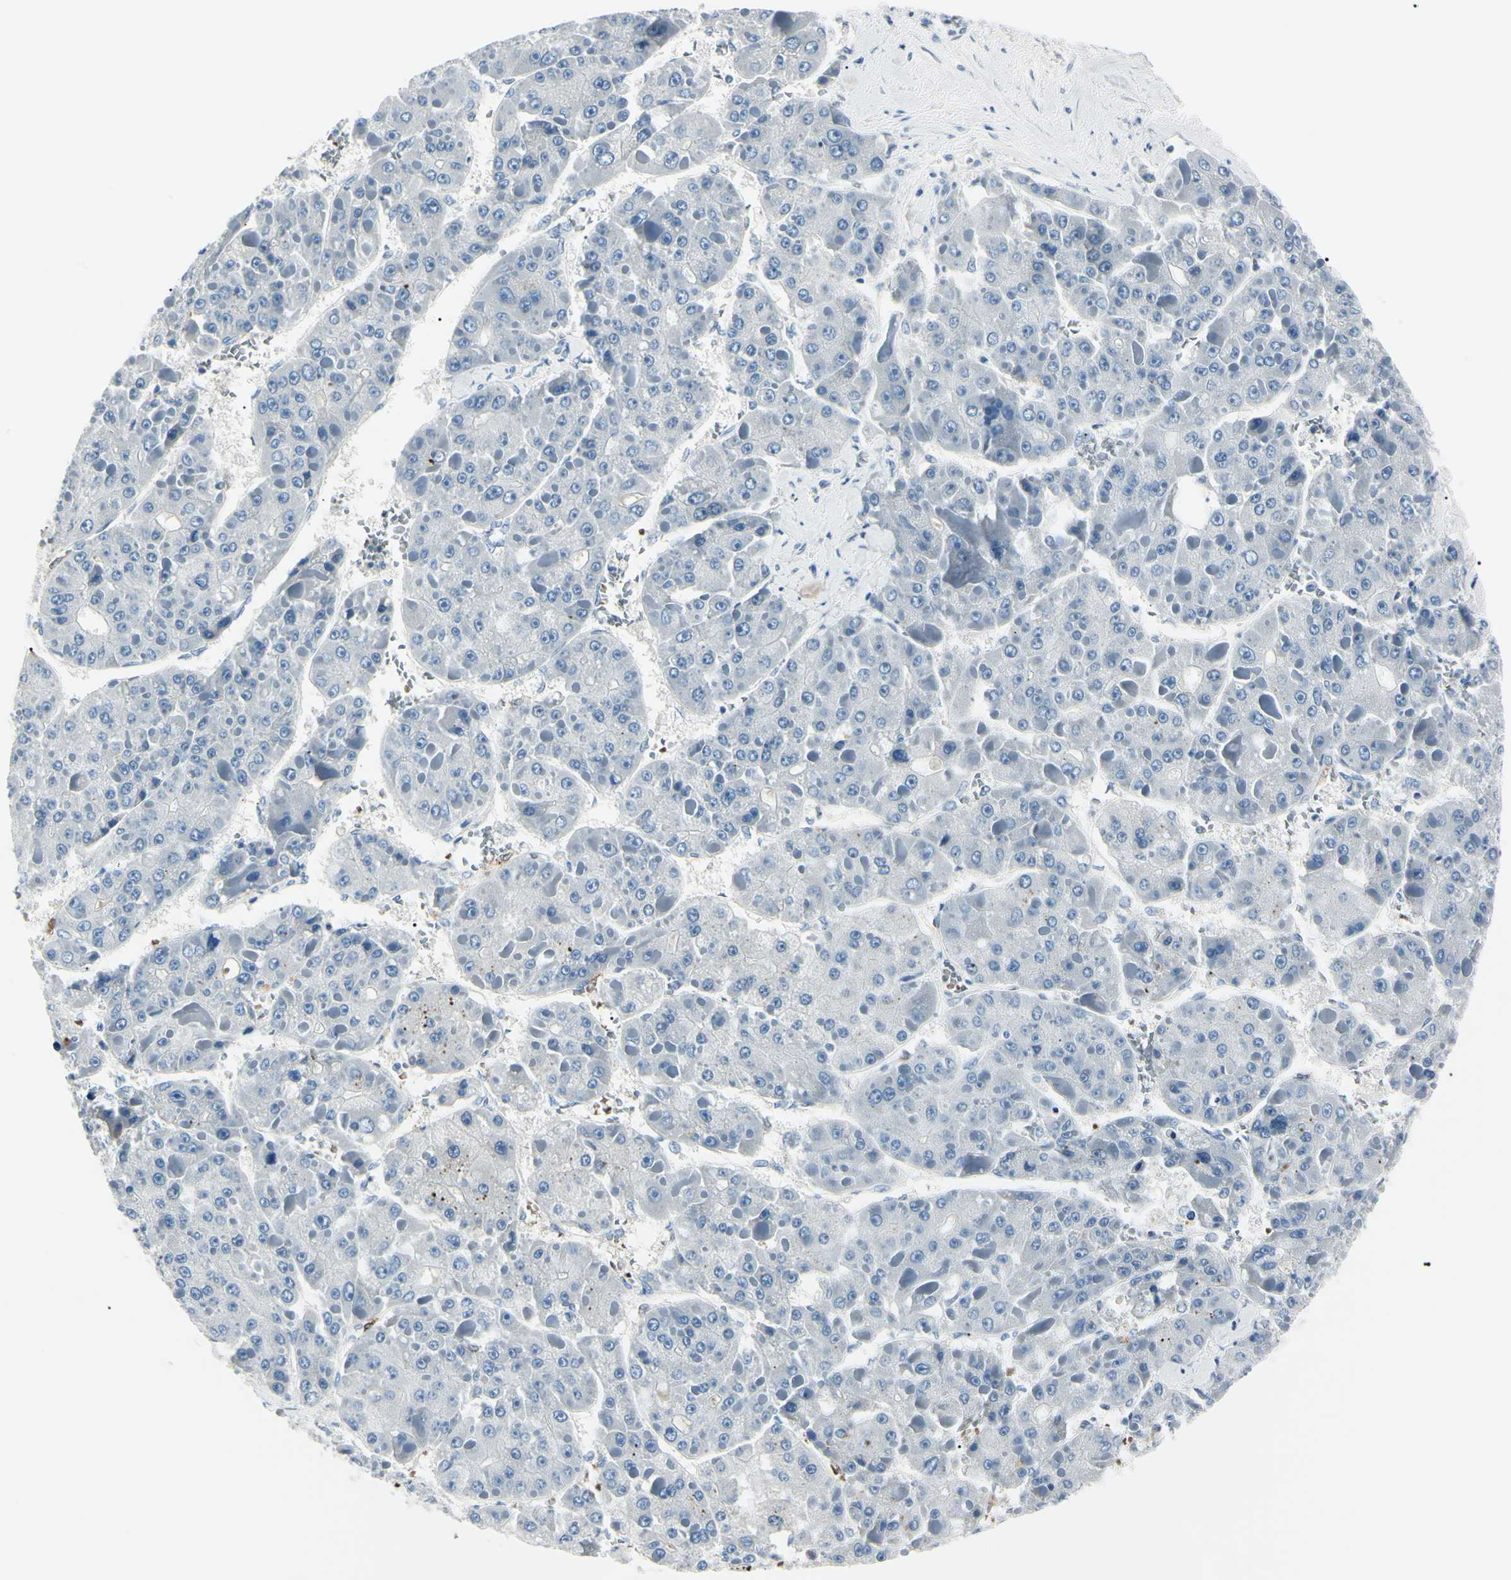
{"staining": {"intensity": "negative", "quantity": "none", "location": "none"}, "tissue": "liver cancer", "cell_type": "Tumor cells", "image_type": "cancer", "snomed": [{"axis": "morphology", "description": "Carcinoma, Hepatocellular, NOS"}, {"axis": "topography", "description": "Liver"}], "caption": "This is an immunohistochemistry photomicrograph of liver cancer (hepatocellular carcinoma). There is no positivity in tumor cells.", "gene": "CA2", "patient": {"sex": "female", "age": 73}}